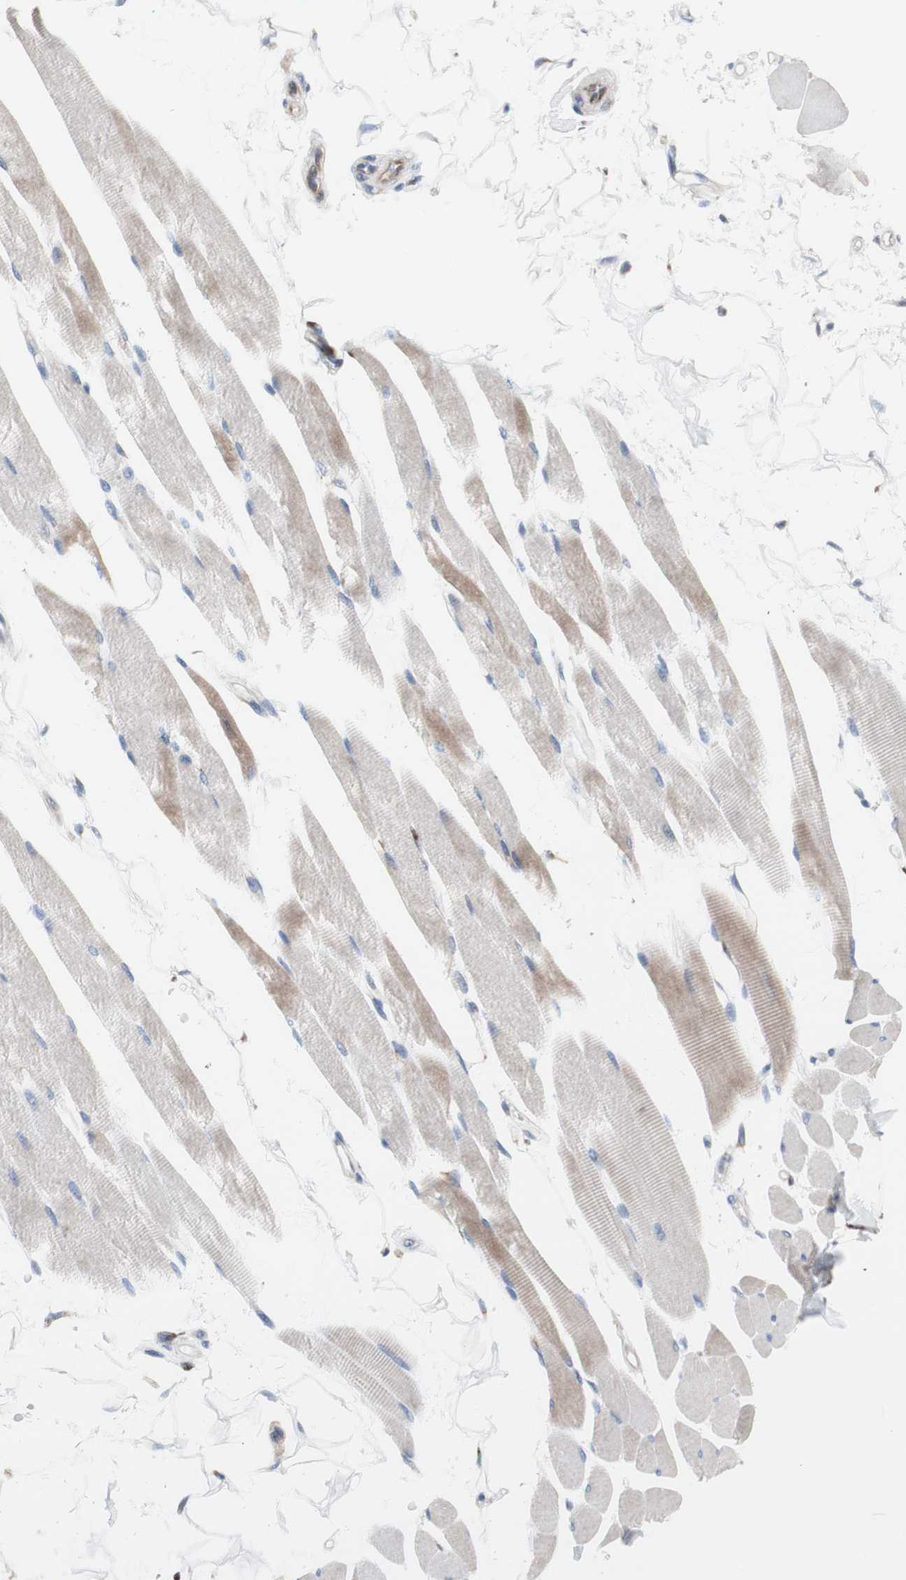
{"staining": {"intensity": "weak", "quantity": "<25%", "location": "cytoplasmic/membranous"}, "tissue": "skeletal muscle", "cell_type": "Myocytes", "image_type": "normal", "snomed": [{"axis": "morphology", "description": "Normal tissue, NOS"}, {"axis": "topography", "description": "Skeletal muscle"}, {"axis": "topography", "description": "Oral tissue"}, {"axis": "topography", "description": "Peripheral nerve tissue"}], "caption": "Myocytes show no significant protein staining in normal skeletal muscle. (DAB IHC visualized using brightfield microscopy, high magnification).", "gene": "AGPAT5", "patient": {"sex": "female", "age": 84}}